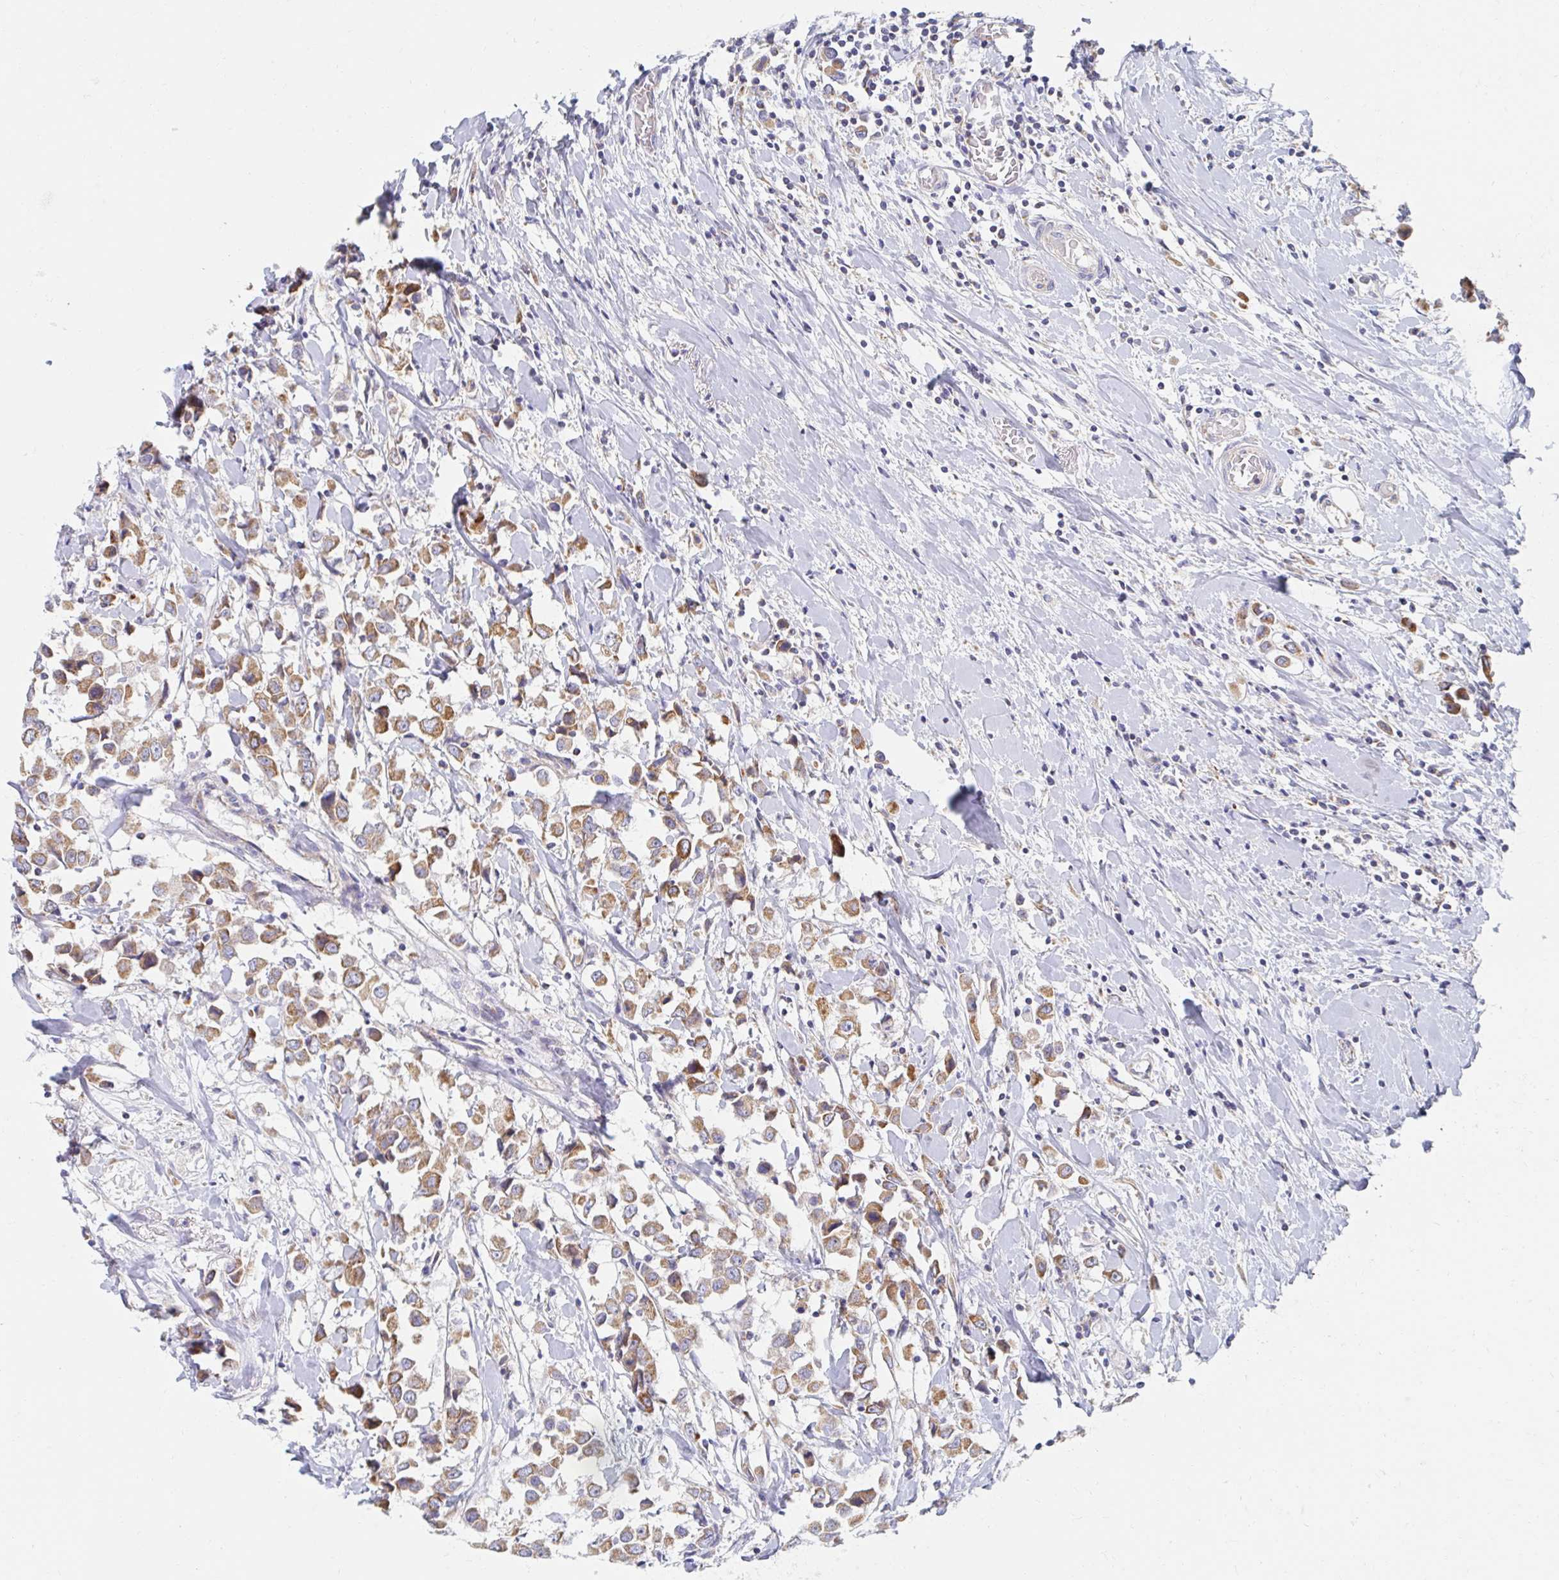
{"staining": {"intensity": "moderate", "quantity": ">75%", "location": "cytoplasmic/membranous"}, "tissue": "breast cancer", "cell_type": "Tumor cells", "image_type": "cancer", "snomed": [{"axis": "morphology", "description": "Duct carcinoma"}, {"axis": "topography", "description": "Breast"}], "caption": "High-magnification brightfield microscopy of breast cancer (invasive ductal carcinoma) stained with DAB (3,3'-diaminobenzidine) (brown) and counterstained with hematoxylin (blue). tumor cells exhibit moderate cytoplasmic/membranous expression is appreciated in approximately>75% of cells.", "gene": "MAVS", "patient": {"sex": "female", "age": 61}}